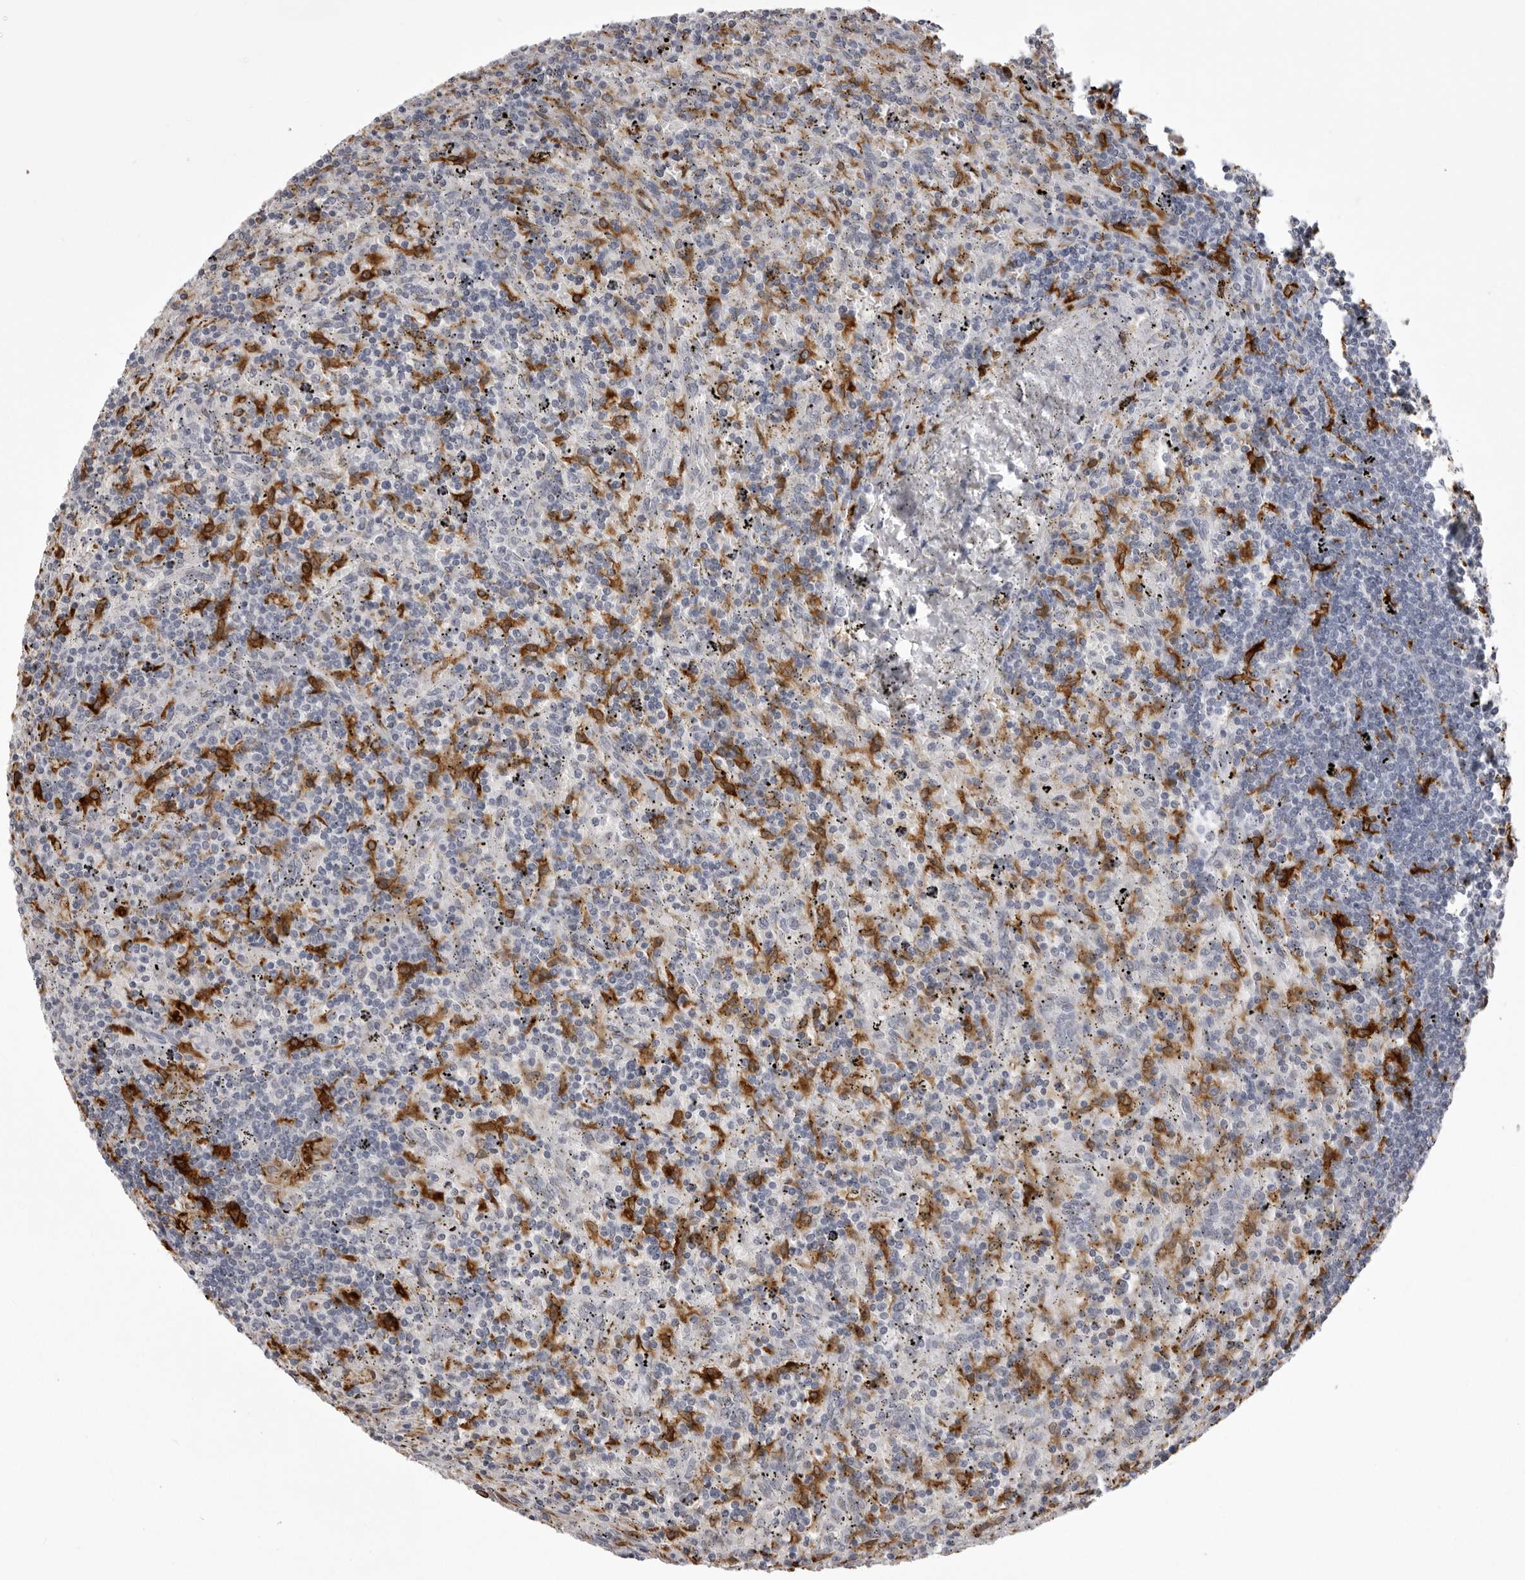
{"staining": {"intensity": "negative", "quantity": "none", "location": "none"}, "tissue": "lymphoma", "cell_type": "Tumor cells", "image_type": "cancer", "snomed": [{"axis": "morphology", "description": "Malignant lymphoma, non-Hodgkin's type, Low grade"}, {"axis": "topography", "description": "Spleen"}], "caption": "A high-resolution photomicrograph shows IHC staining of low-grade malignant lymphoma, non-Hodgkin's type, which demonstrates no significant expression in tumor cells. The staining was performed using DAB (3,3'-diaminobenzidine) to visualize the protein expression in brown, while the nuclei were stained in blue with hematoxylin (Magnification: 20x).", "gene": "NCEH1", "patient": {"sex": "male", "age": 76}}